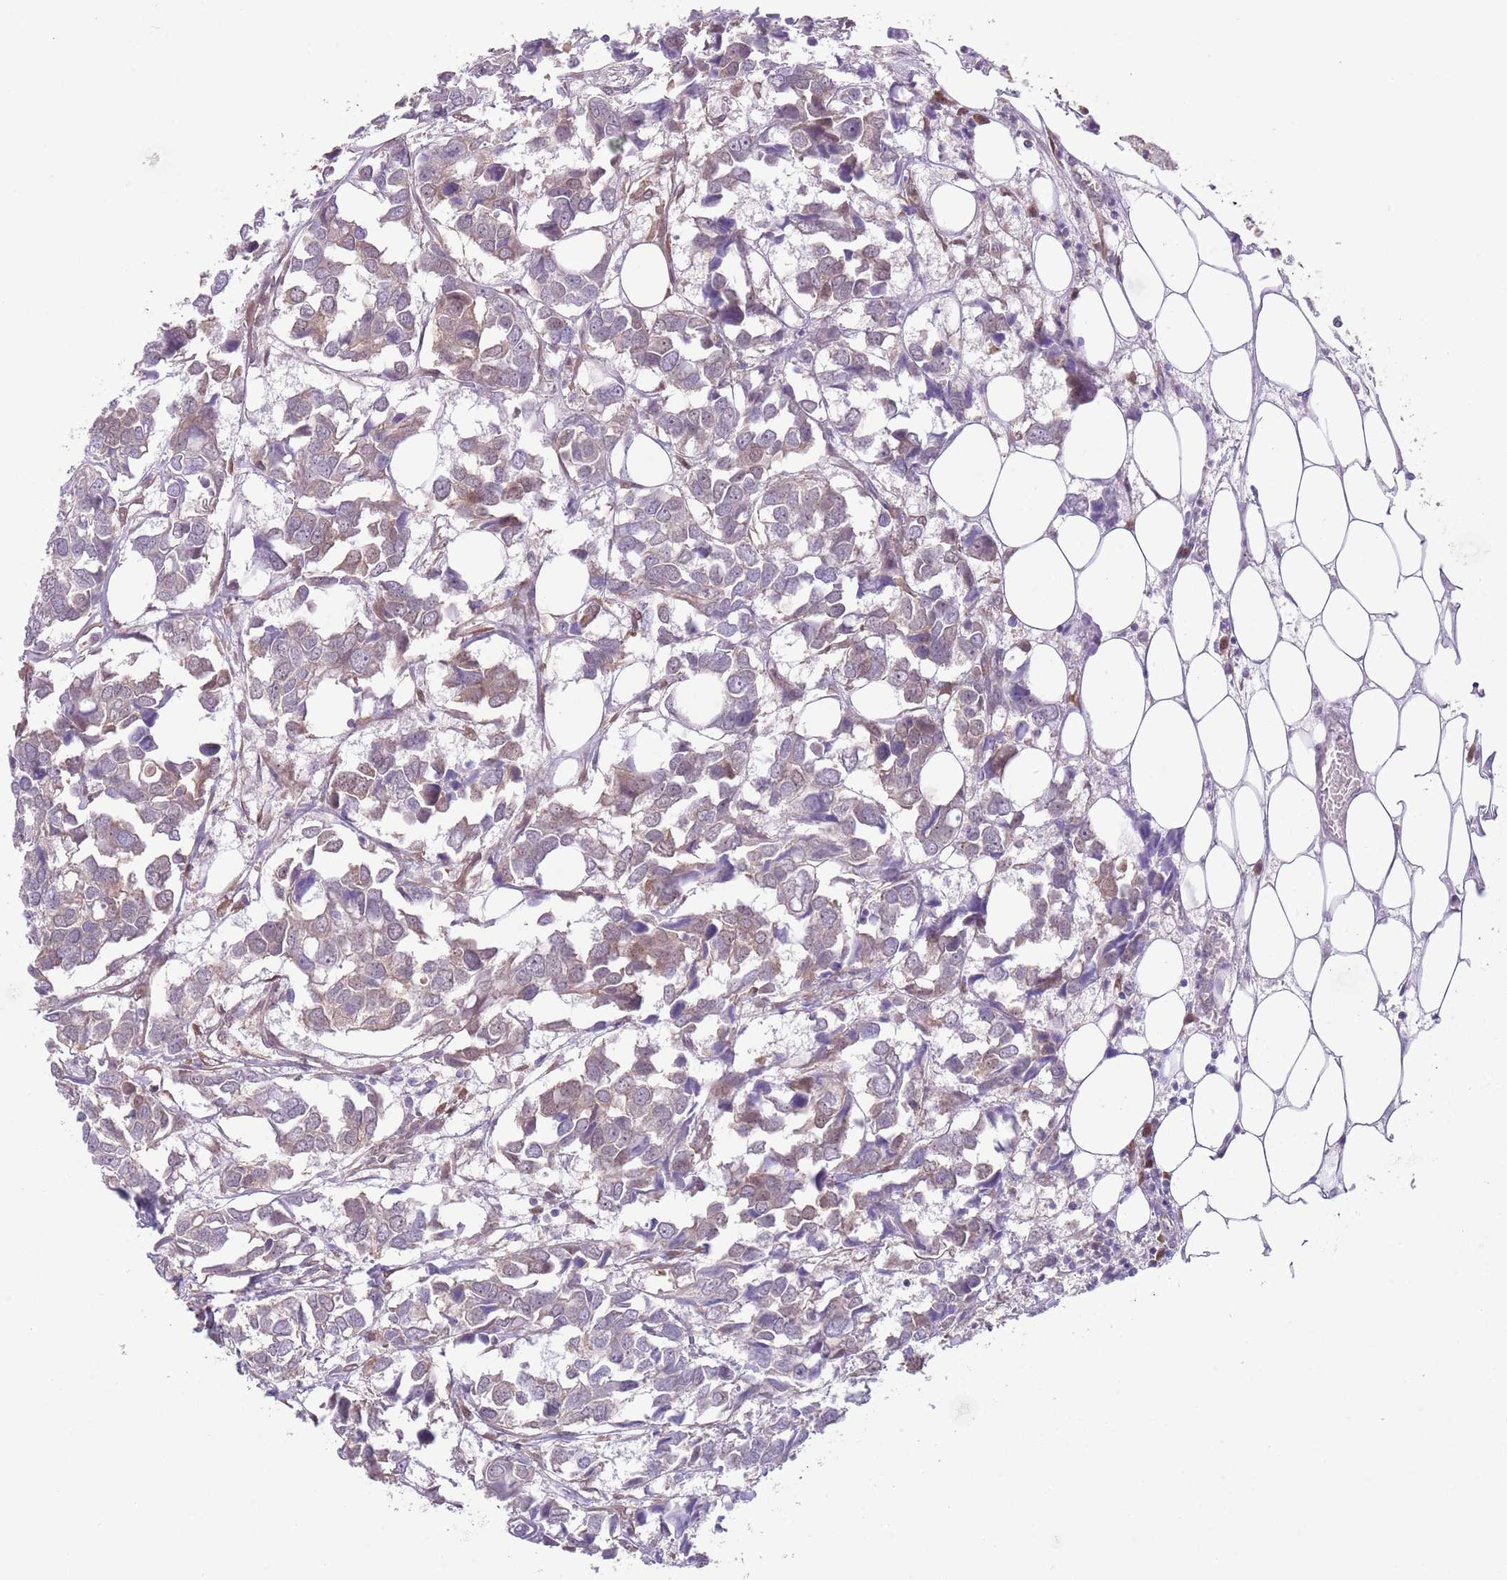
{"staining": {"intensity": "weak", "quantity": "<25%", "location": "cytoplasmic/membranous"}, "tissue": "breast cancer", "cell_type": "Tumor cells", "image_type": "cancer", "snomed": [{"axis": "morphology", "description": "Duct carcinoma"}, {"axis": "topography", "description": "Breast"}], "caption": "This is a histopathology image of immunohistochemistry staining of invasive ductal carcinoma (breast), which shows no expression in tumor cells.", "gene": "COPE", "patient": {"sex": "female", "age": 83}}